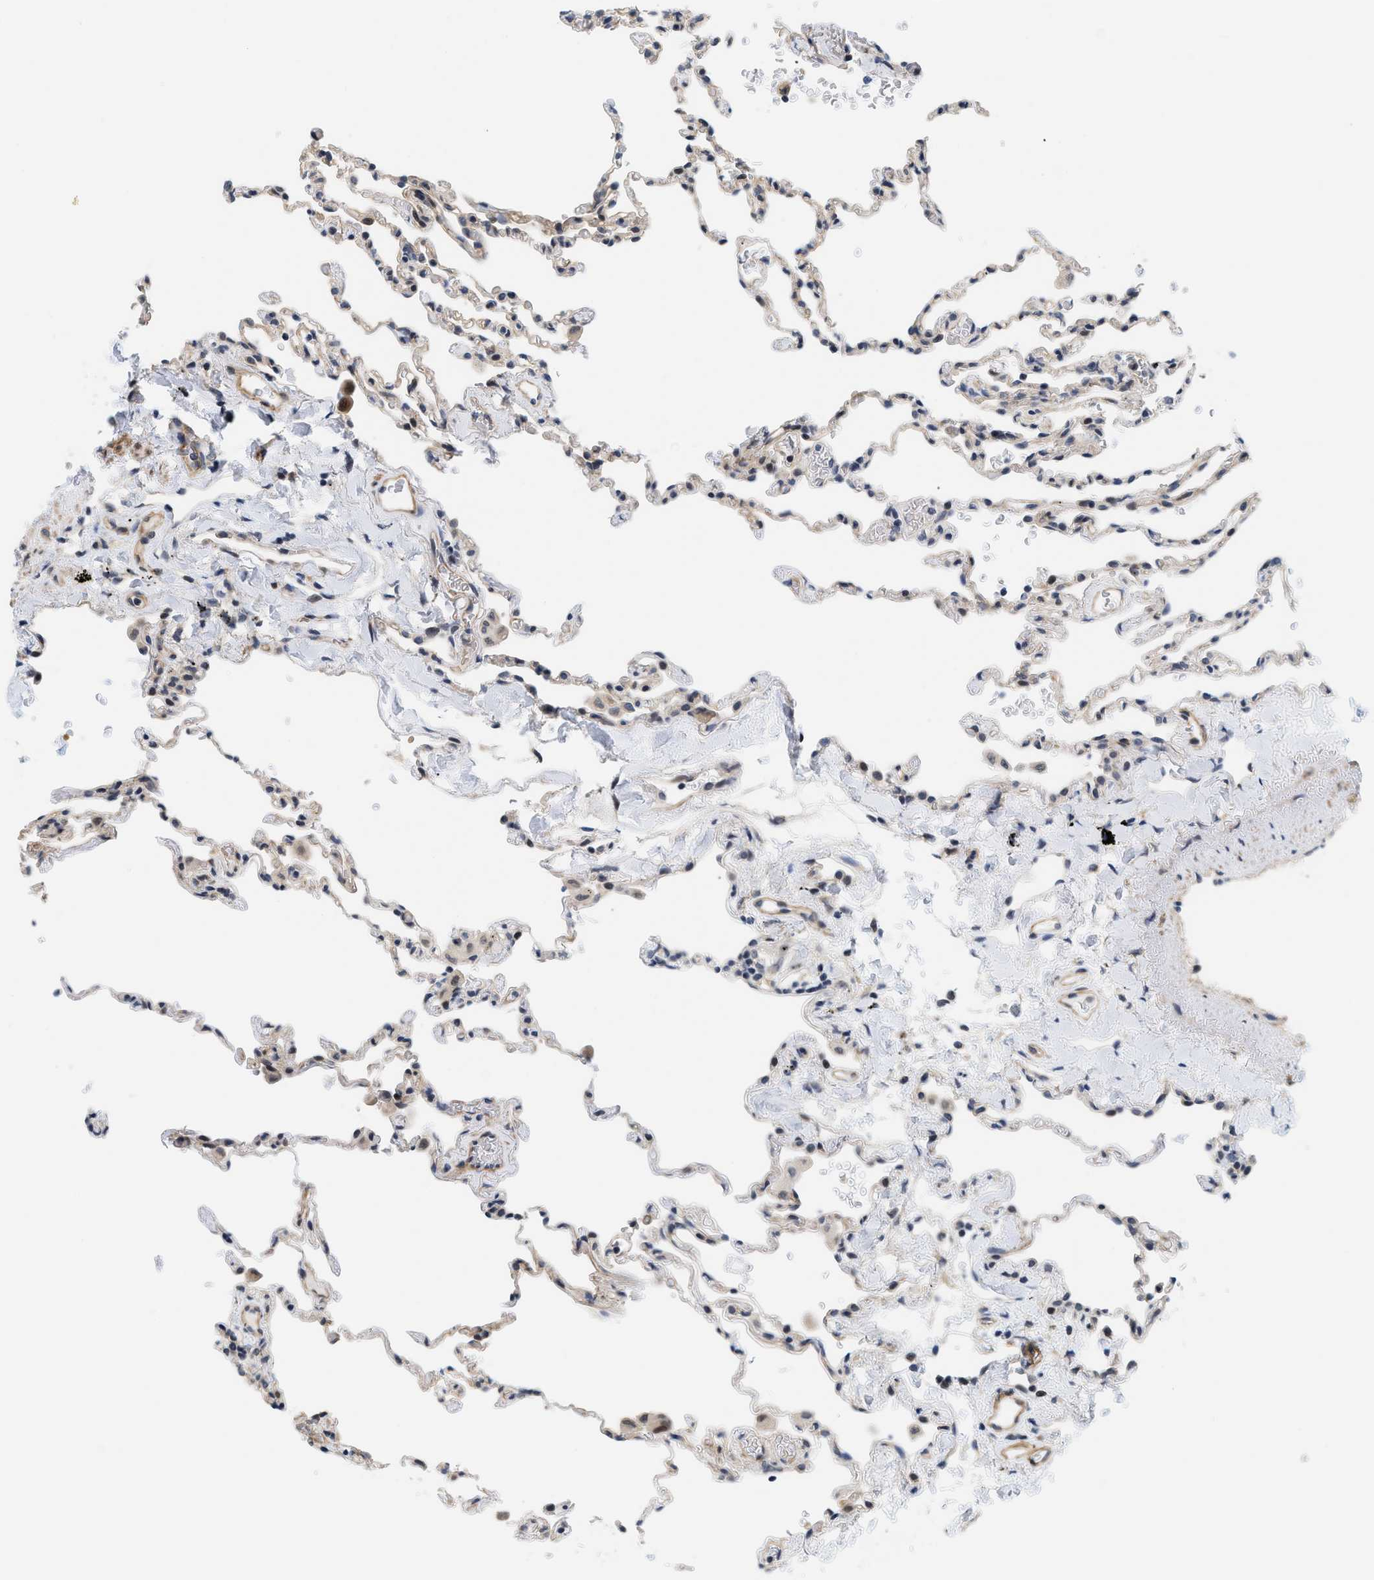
{"staining": {"intensity": "weak", "quantity": "<25%", "location": "cytoplasmic/membranous"}, "tissue": "lung", "cell_type": "Alveolar cells", "image_type": "normal", "snomed": [{"axis": "morphology", "description": "Normal tissue, NOS"}, {"axis": "topography", "description": "Lung"}], "caption": "Immunohistochemistry photomicrograph of normal human lung stained for a protein (brown), which demonstrates no positivity in alveolar cells. (DAB immunohistochemistry visualized using brightfield microscopy, high magnification).", "gene": "GPRASP2", "patient": {"sex": "male", "age": 59}}